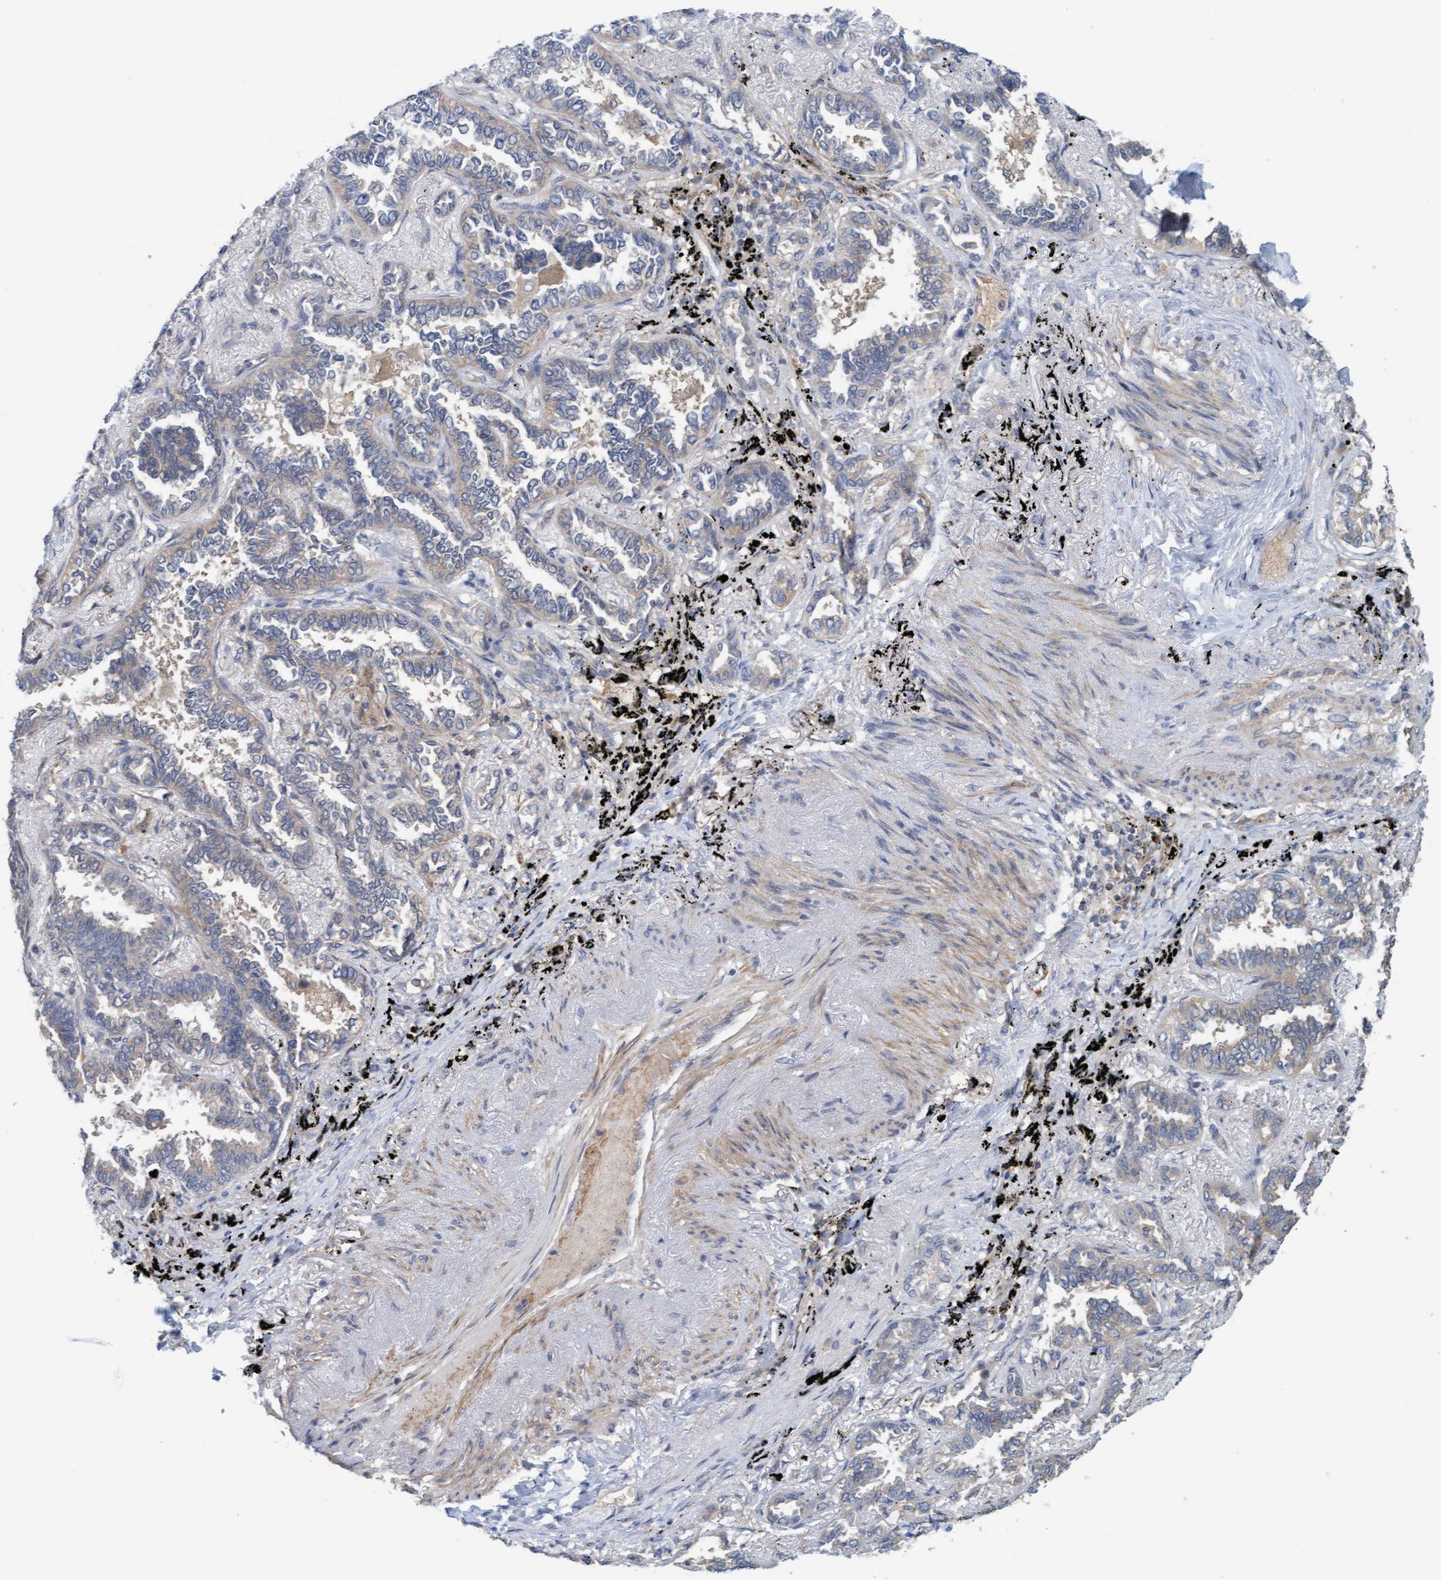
{"staining": {"intensity": "weak", "quantity": "<25%", "location": "cytoplasmic/membranous"}, "tissue": "lung cancer", "cell_type": "Tumor cells", "image_type": "cancer", "snomed": [{"axis": "morphology", "description": "Adenocarcinoma, NOS"}, {"axis": "topography", "description": "Lung"}], "caption": "Photomicrograph shows no significant protein positivity in tumor cells of adenocarcinoma (lung).", "gene": "UBAP1", "patient": {"sex": "male", "age": 59}}